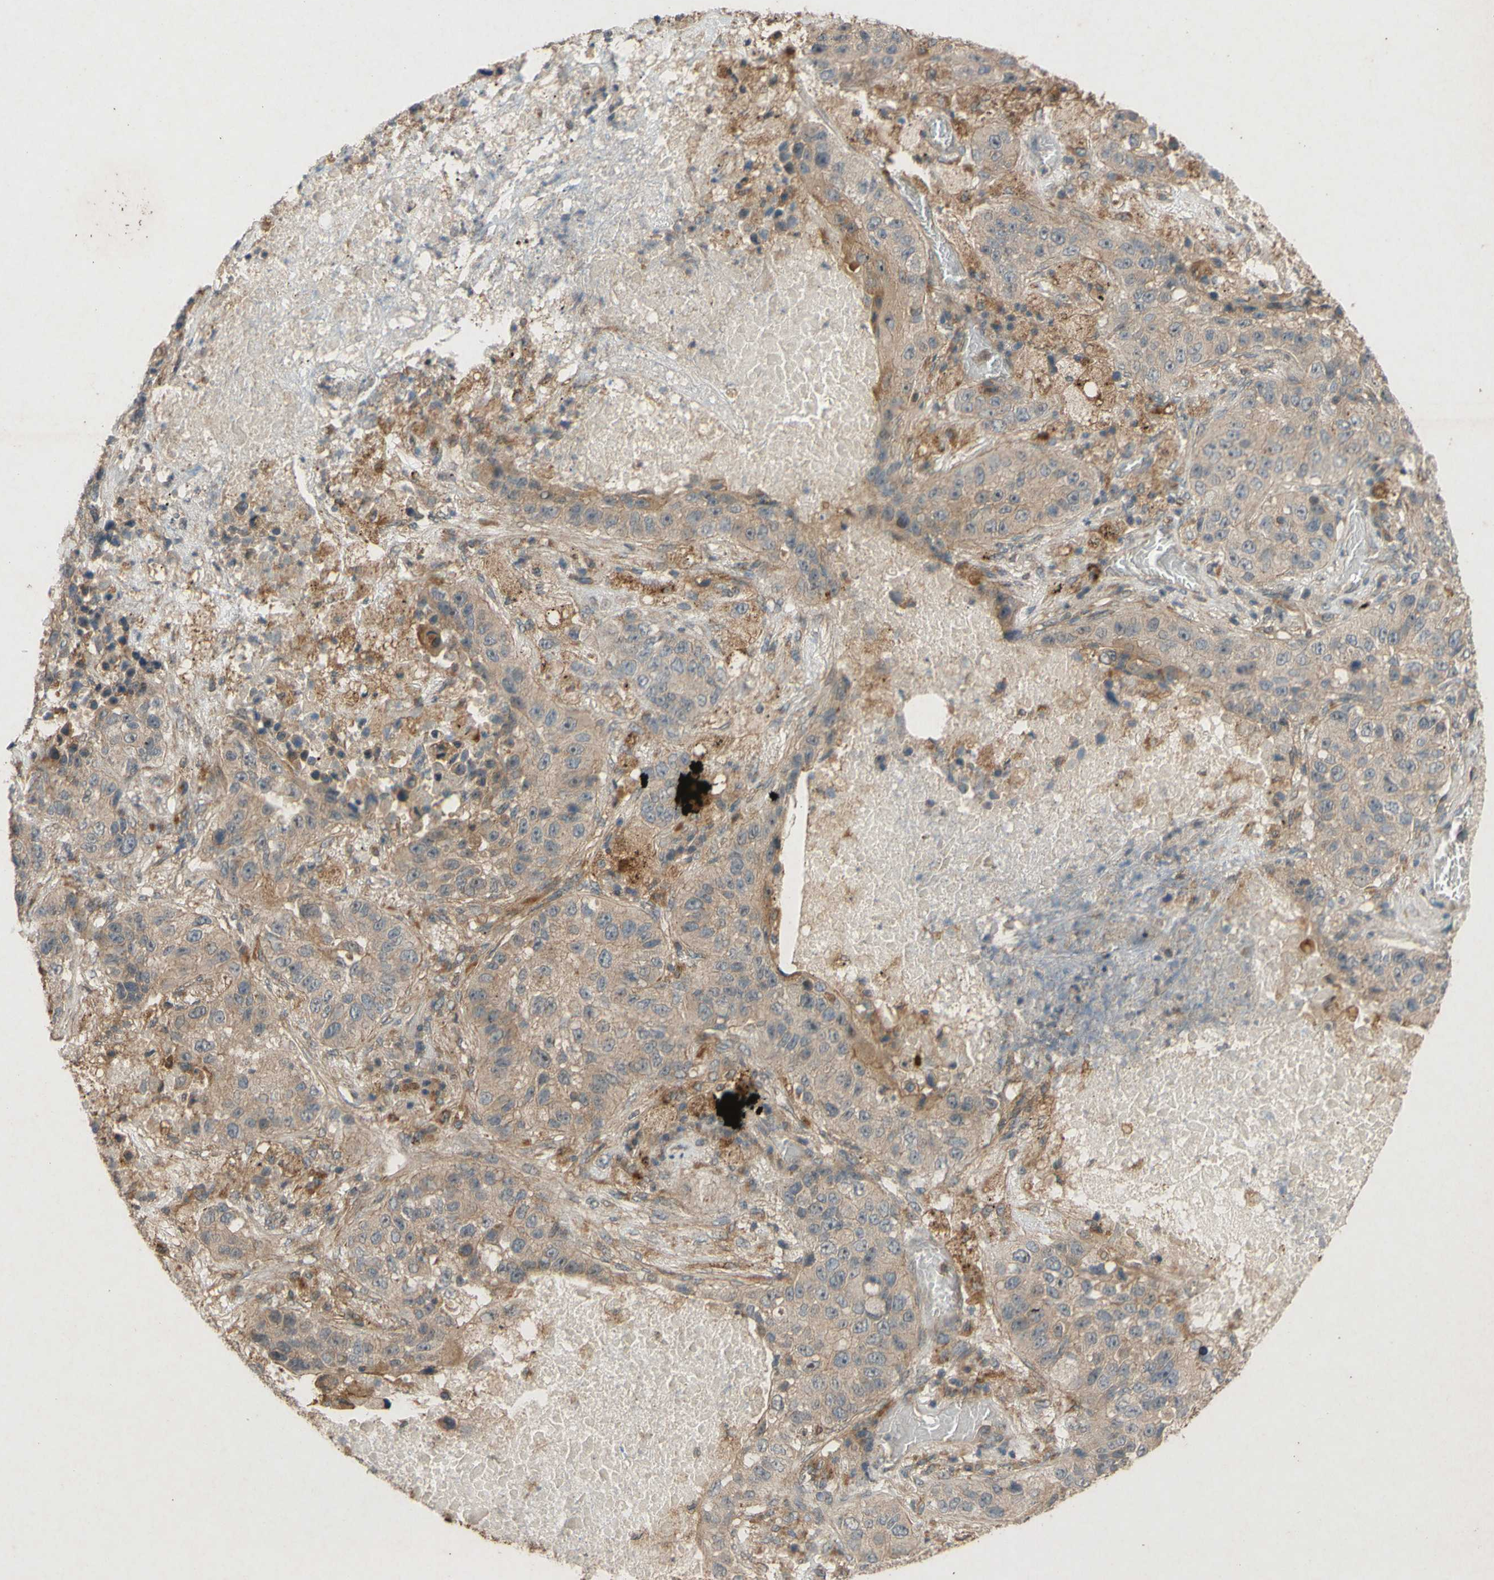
{"staining": {"intensity": "weak", "quantity": ">75%", "location": "cytoplasmic/membranous"}, "tissue": "lung cancer", "cell_type": "Tumor cells", "image_type": "cancer", "snomed": [{"axis": "morphology", "description": "Squamous cell carcinoma, NOS"}, {"axis": "topography", "description": "Lung"}], "caption": "Weak cytoplasmic/membranous staining is appreciated in approximately >75% of tumor cells in lung cancer.", "gene": "ATP6V1F", "patient": {"sex": "male", "age": 57}}